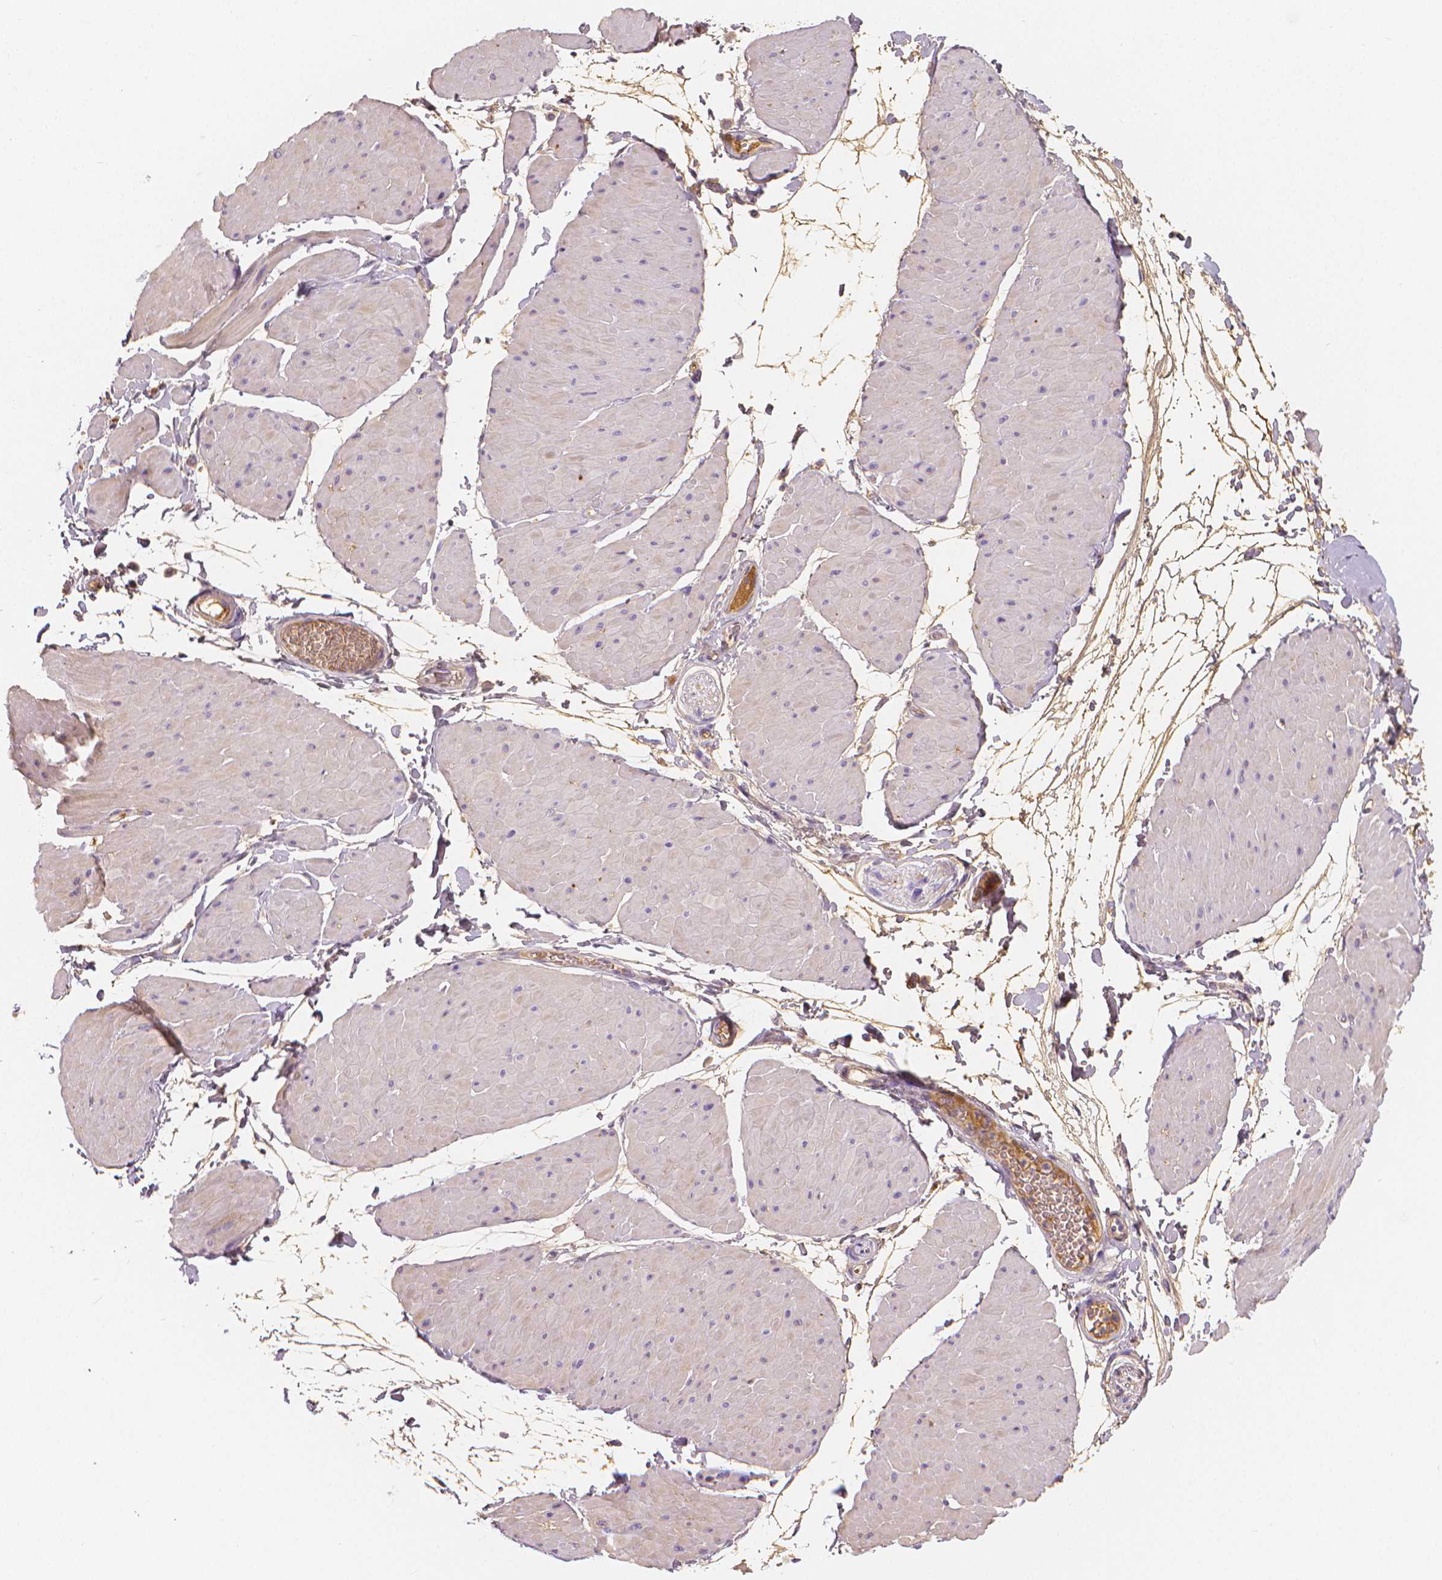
{"staining": {"intensity": "negative", "quantity": "none", "location": "none"}, "tissue": "adipose tissue", "cell_type": "Adipocytes", "image_type": "normal", "snomed": [{"axis": "morphology", "description": "Normal tissue, NOS"}, {"axis": "topography", "description": "Smooth muscle"}, {"axis": "topography", "description": "Peripheral nerve tissue"}], "caption": "Adipocytes are negative for brown protein staining in benign adipose tissue. Nuclei are stained in blue.", "gene": "APOA4", "patient": {"sex": "male", "age": 58}}